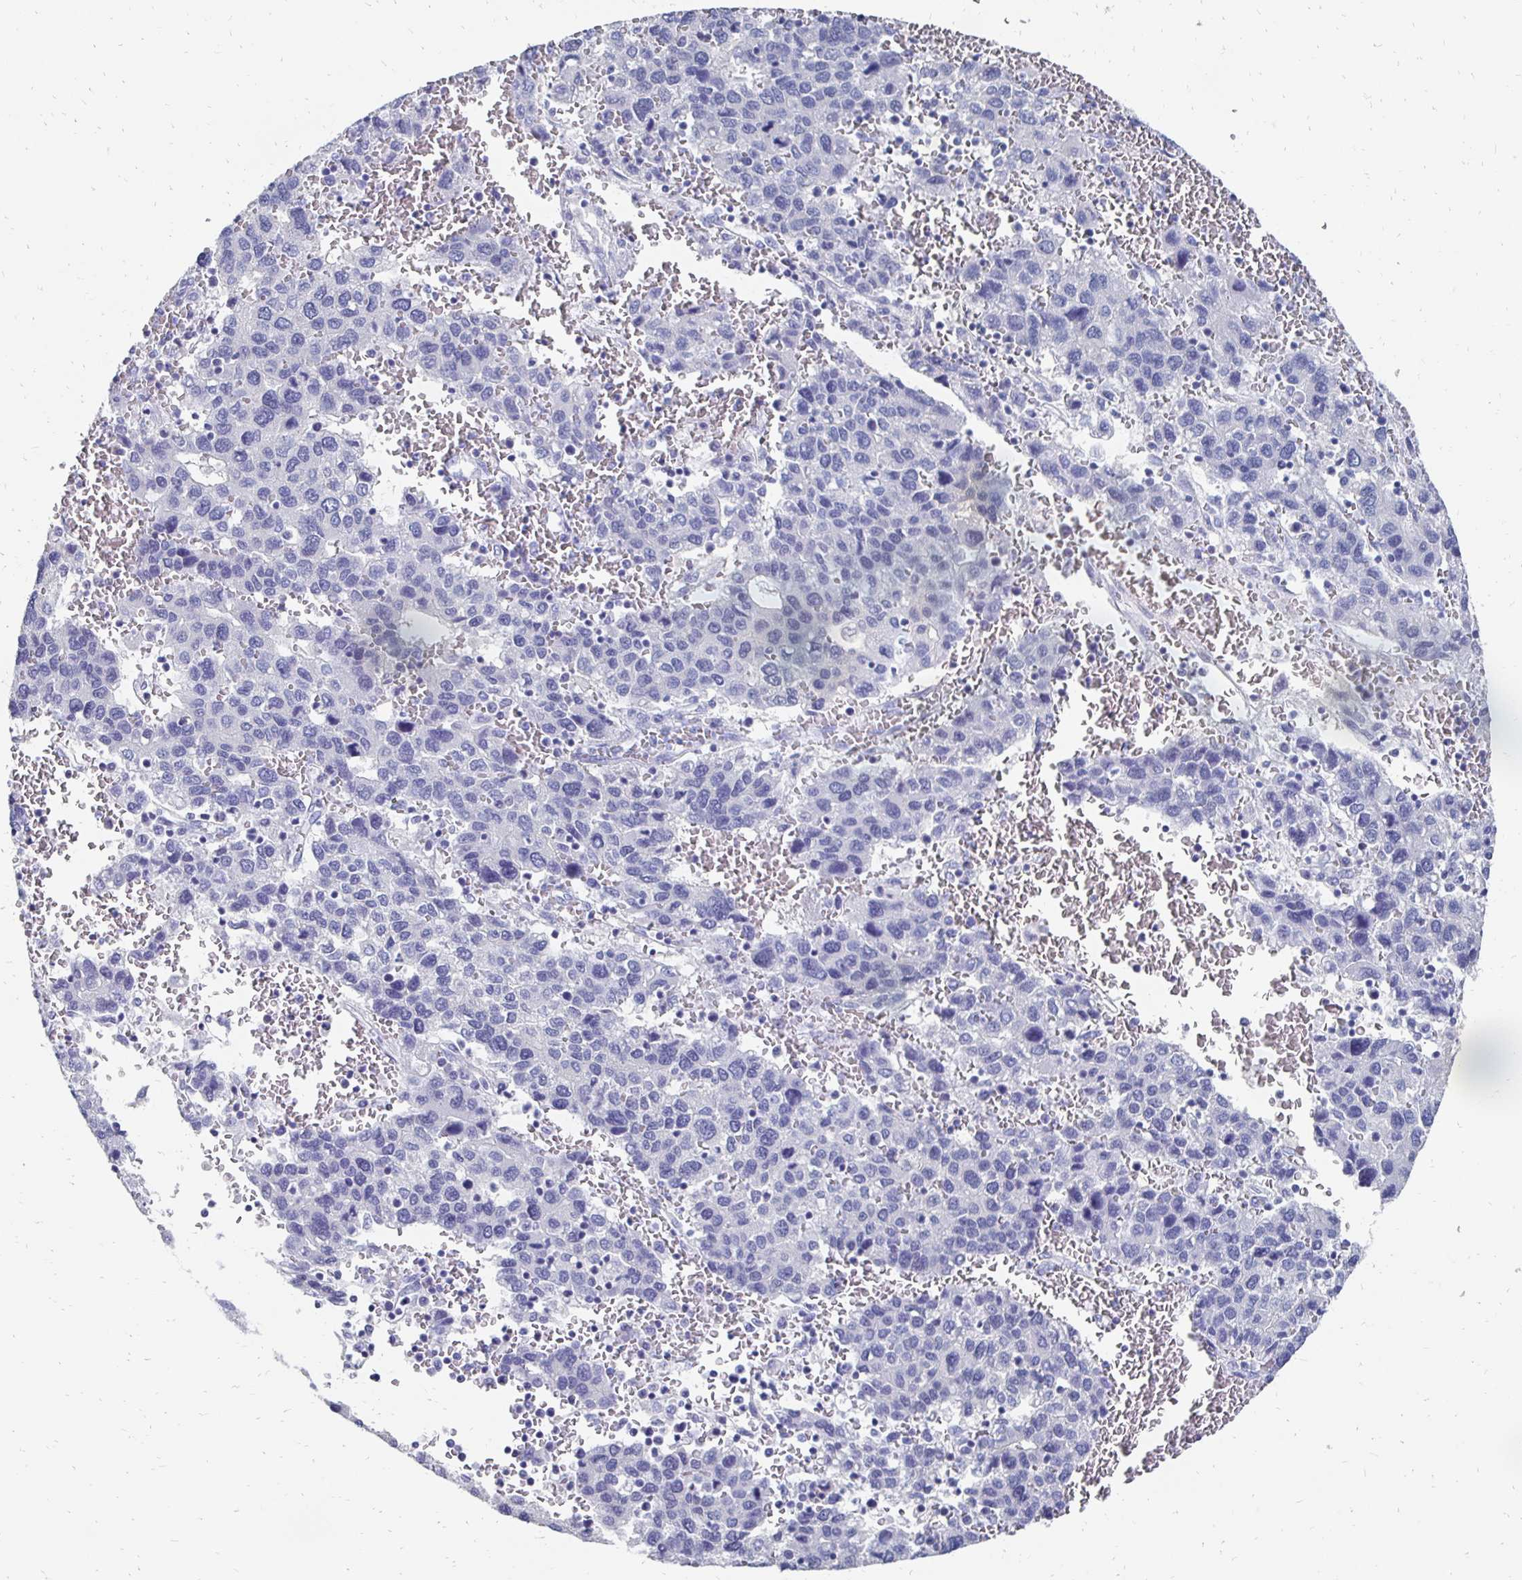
{"staining": {"intensity": "negative", "quantity": "none", "location": "none"}, "tissue": "liver cancer", "cell_type": "Tumor cells", "image_type": "cancer", "snomed": [{"axis": "morphology", "description": "Carcinoma, Hepatocellular, NOS"}, {"axis": "topography", "description": "Liver"}], "caption": "Immunohistochemical staining of liver cancer (hepatocellular carcinoma) shows no significant expression in tumor cells. (DAB IHC visualized using brightfield microscopy, high magnification).", "gene": "SYCP3", "patient": {"sex": "male", "age": 69}}